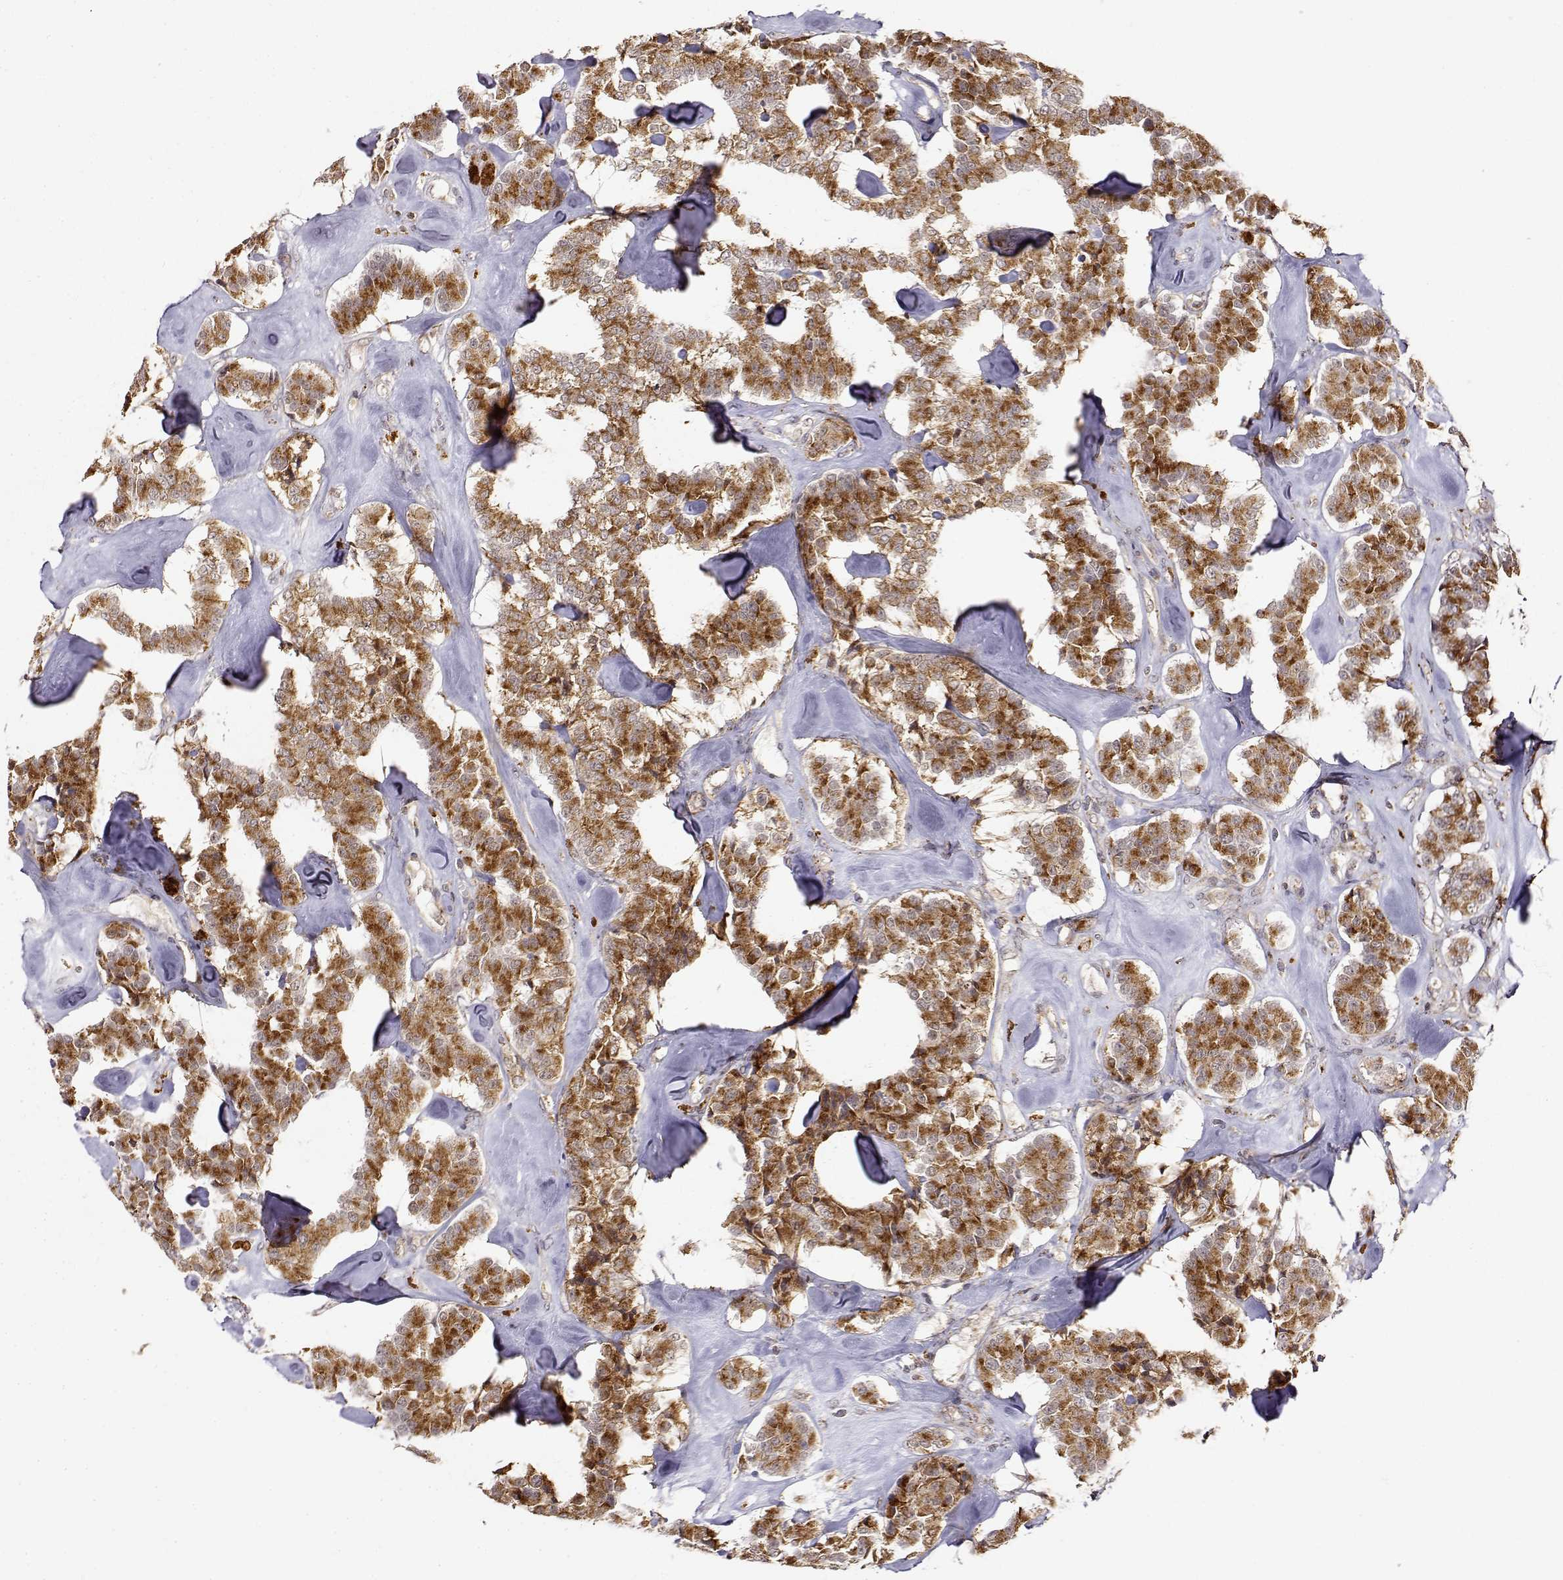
{"staining": {"intensity": "moderate", "quantity": ">75%", "location": "cytoplasmic/membranous"}, "tissue": "carcinoid", "cell_type": "Tumor cells", "image_type": "cancer", "snomed": [{"axis": "morphology", "description": "Carcinoid, malignant, NOS"}, {"axis": "topography", "description": "Pancreas"}], "caption": "Carcinoid stained with DAB IHC exhibits medium levels of moderate cytoplasmic/membranous positivity in about >75% of tumor cells.", "gene": "RNF13", "patient": {"sex": "male", "age": 41}}